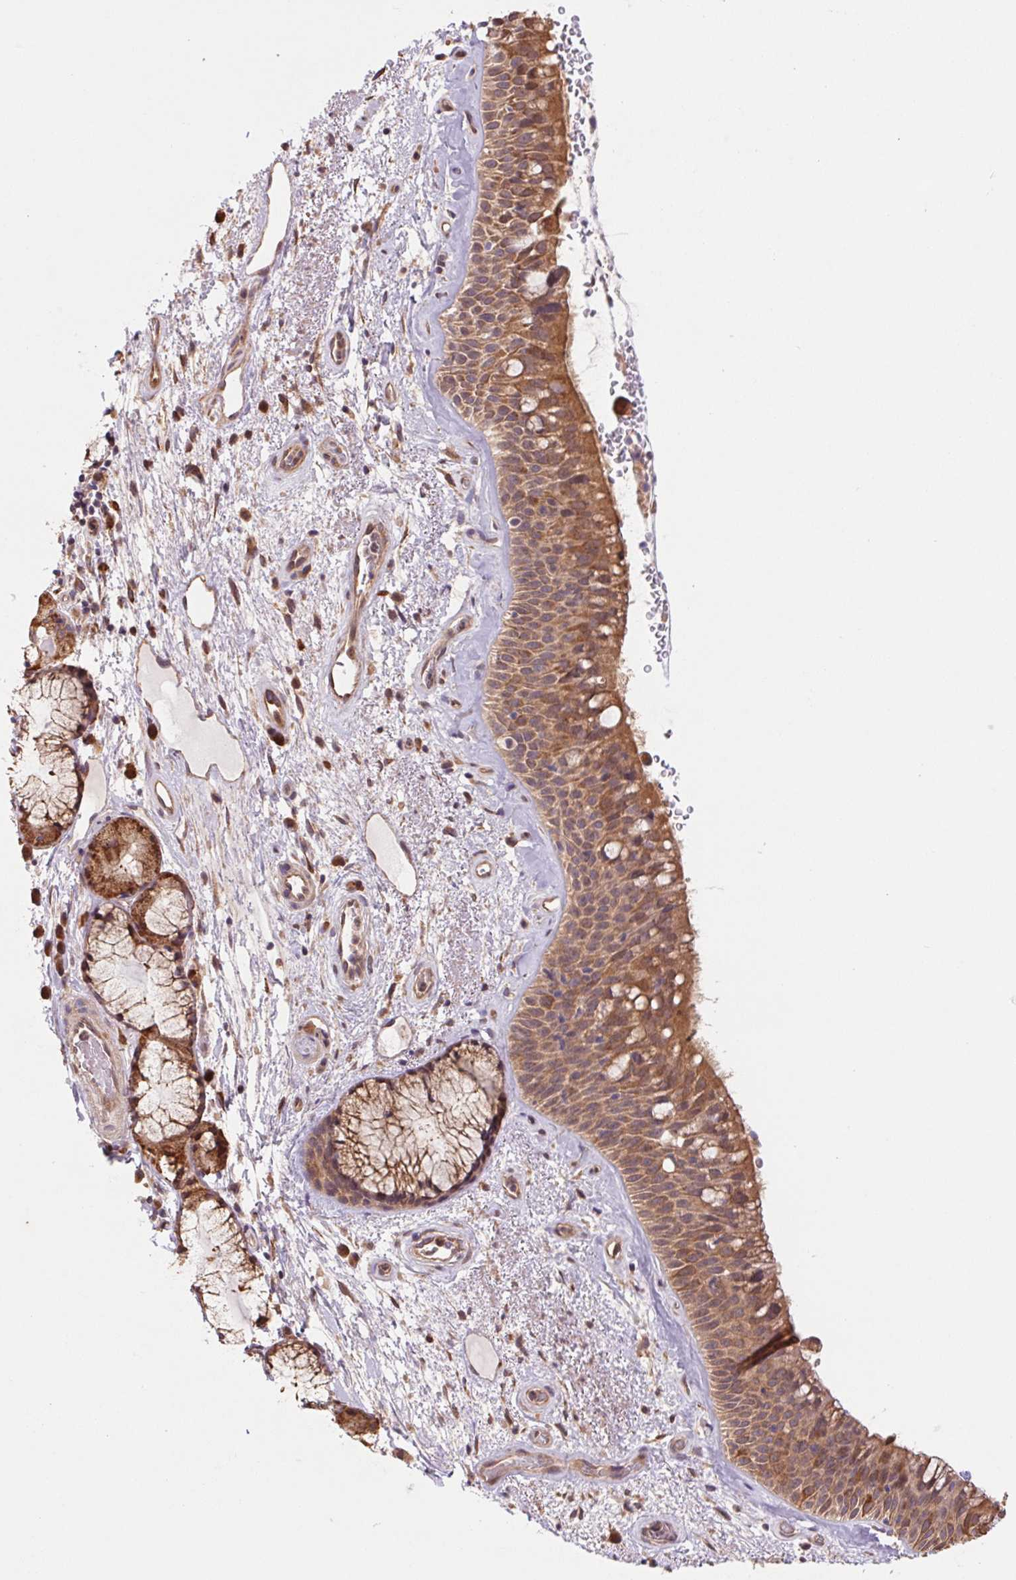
{"staining": {"intensity": "moderate", "quantity": ">75%", "location": "cytoplasmic/membranous"}, "tissue": "bronchus", "cell_type": "Respiratory epithelial cells", "image_type": "normal", "snomed": [{"axis": "morphology", "description": "Normal tissue, NOS"}, {"axis": "topography", "description": "Bronchus"}], "caption": "An immunohistochemistry (IHC) histopathology image of benign tissue is shown. Protein staining in brown highlights moderate cytoplasmic/membranous positivity in bronchus within respiratory epithelial cells.", "gene": "RRM1", "patient": {"sex": "male", "age": 48}}